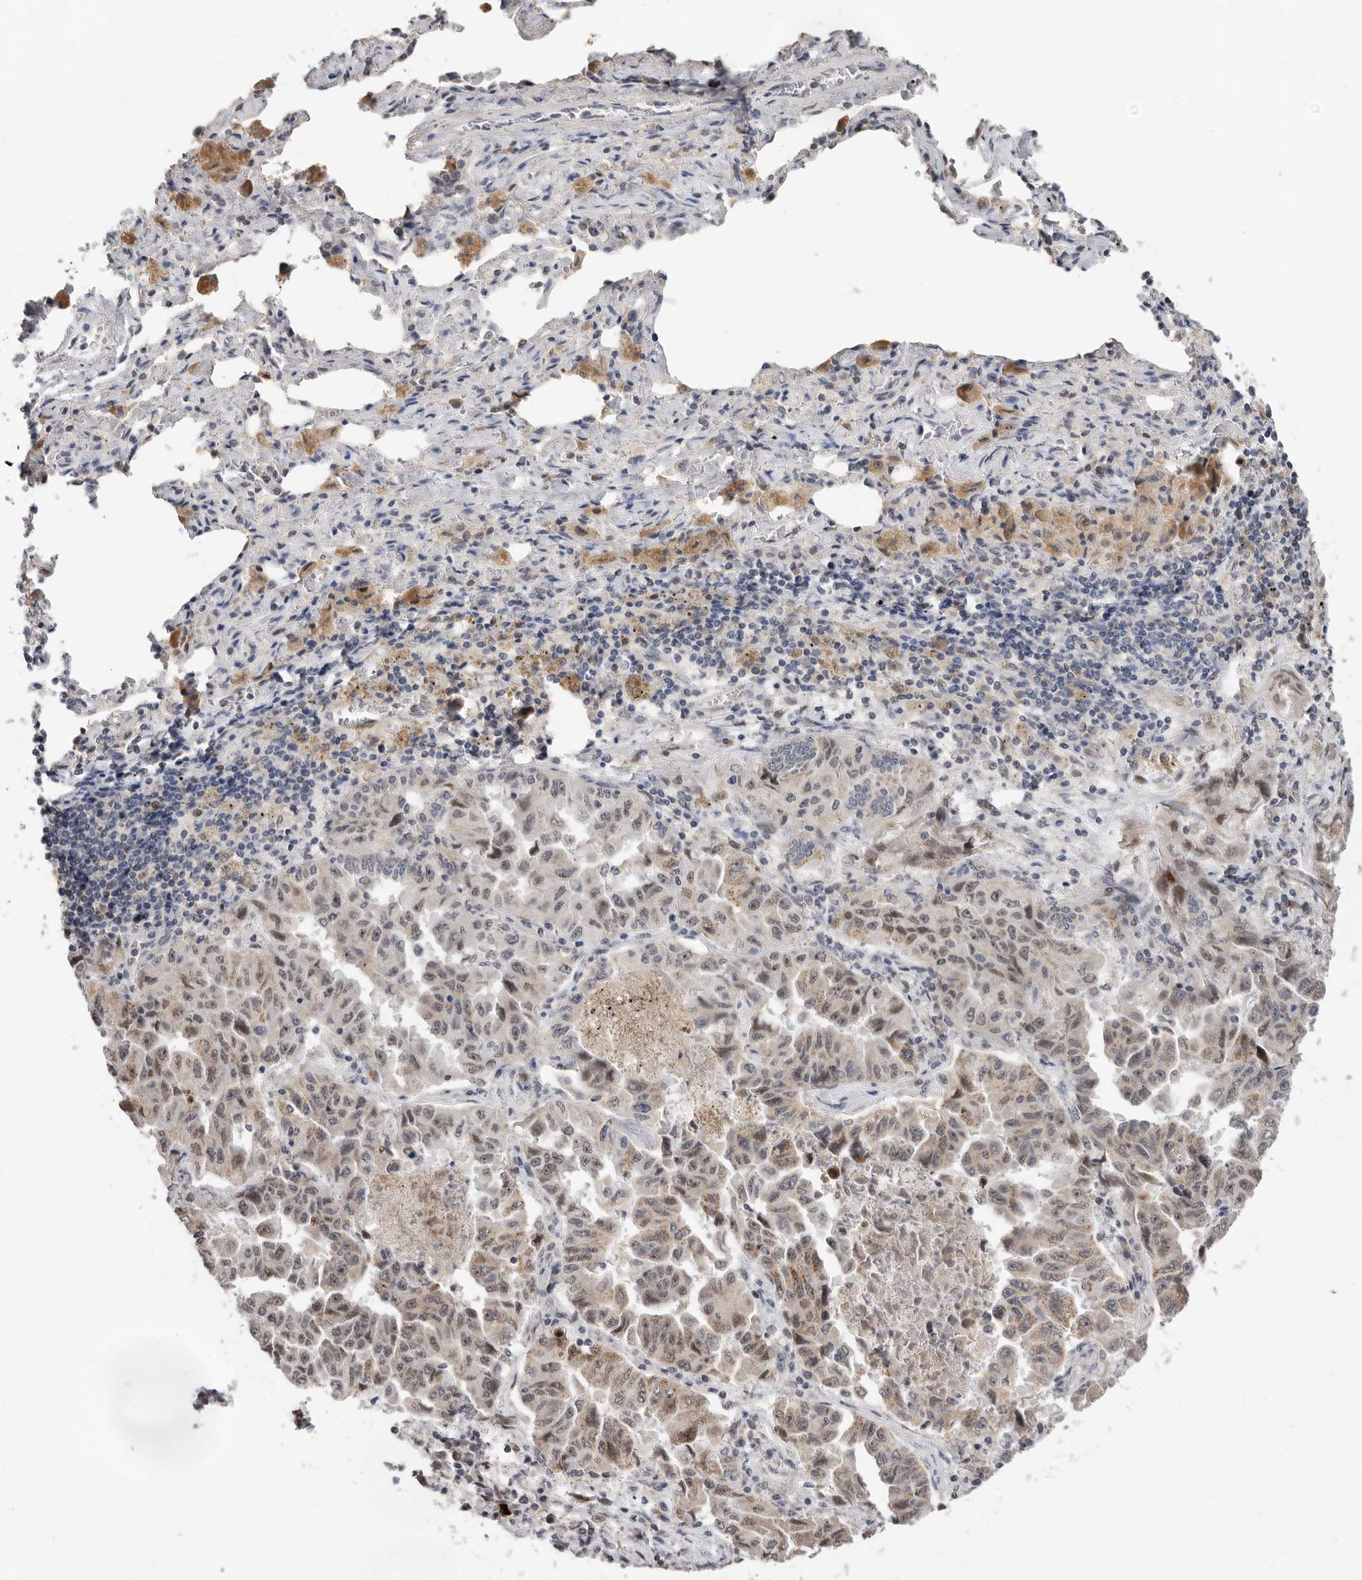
{"staining": {"intensity": "weak", "quantity": ">75%", "location": "cytoplasmic/membranous,nuclear"}, "tissue": "lung cancer", "cell_type": "Tumor cells", "image_type": "cancer", "snomed": [{"axis": "morphology", "description": "Adenocarcinoma, NOS"}, {"axis": "topography", "description": "Lung"}], "caption": "Lung cancer (adenocarcinoma) was stained to show a protein in brown. There is low levels of weak cytoplasmic/membranous and nuclear staining in approximately >75% of tumor cells. Nuclei are stained in blue.", "gene": "BRCA2", "patient": {"sex": "female", "age": 51}}